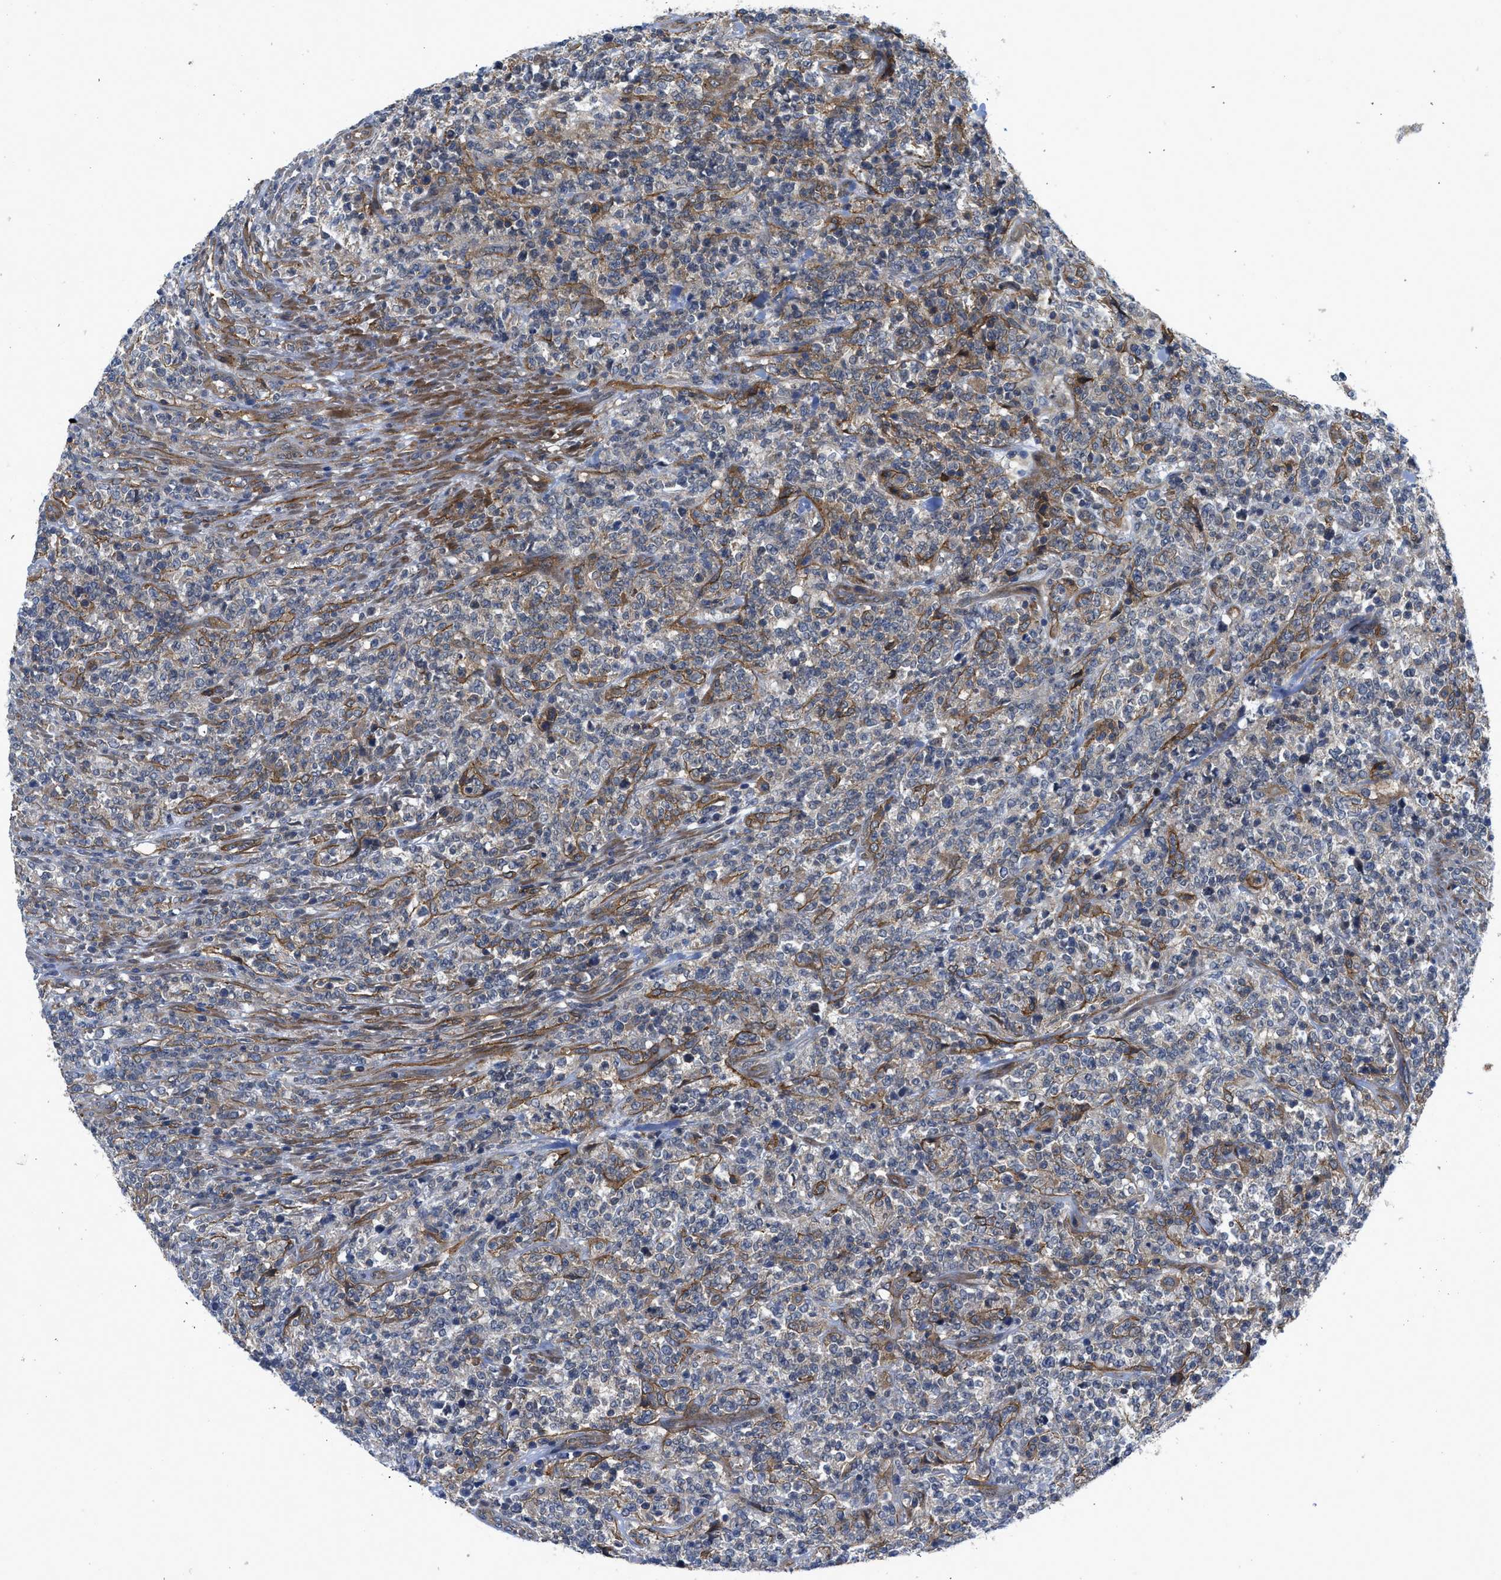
{"staining": {"intensity": "negative", "quantity": "none", "location": "none"}, "tissue": "lymphoma", "cell_type": "Tumor cells", "image_type": "cancer", "snomed": [{"axis": "morphology", "description": "Malignant lymphoma, non-Hodgkin's type, High grade"}, {"axis": "topography", "description": "Soft tissue"}], "caption": "Immunohistochemical staining of human lymphoma shows no significant staining in tumor cells. (DAB immunohistochemistry with hematoxylin counter stain).", "gene": "PANX1", "patient": {"sex": "male", "age": 18}}